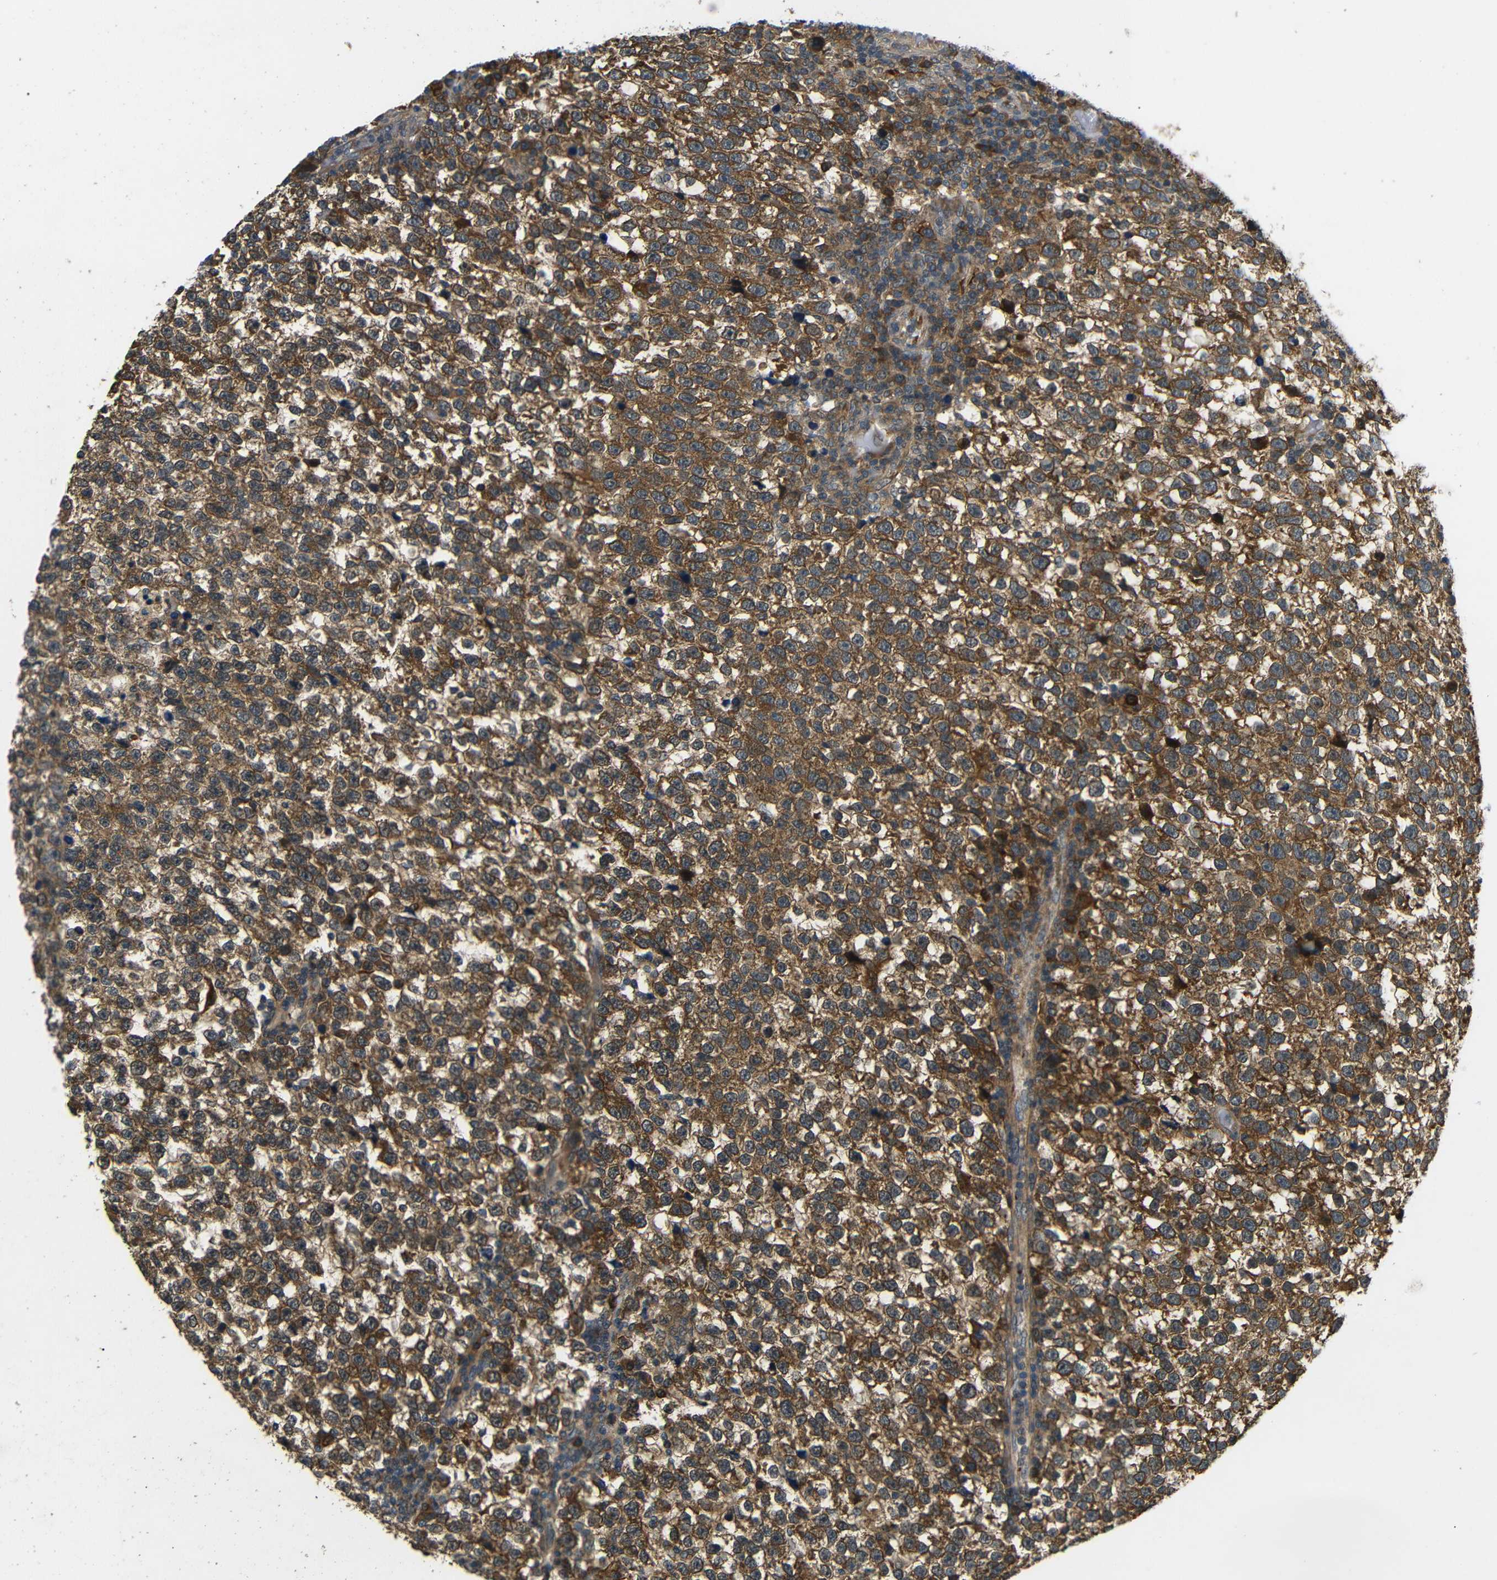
{"staining": {"intensity": "strong", "quantity": ">75%", "location": "cytoplasmic/membranous"}, "tissue": "testis cancer", "cell_type": "Tumor cells", "image_type": "cancer", "snomed": [{"axis": "morphology", "description": "Normal tissue, NOS"}, {"axis": "morphology", "description": "Seminoma, NOS"}, {"axis": "topography", "description": "Testis"}], "caption": "Testis seminoma stained for a protein reveals strong cytoplasmic/membranous positivity in tumor cells.", "gene": "EPHB2", "patient": {"sex": "male", "age": 43}}